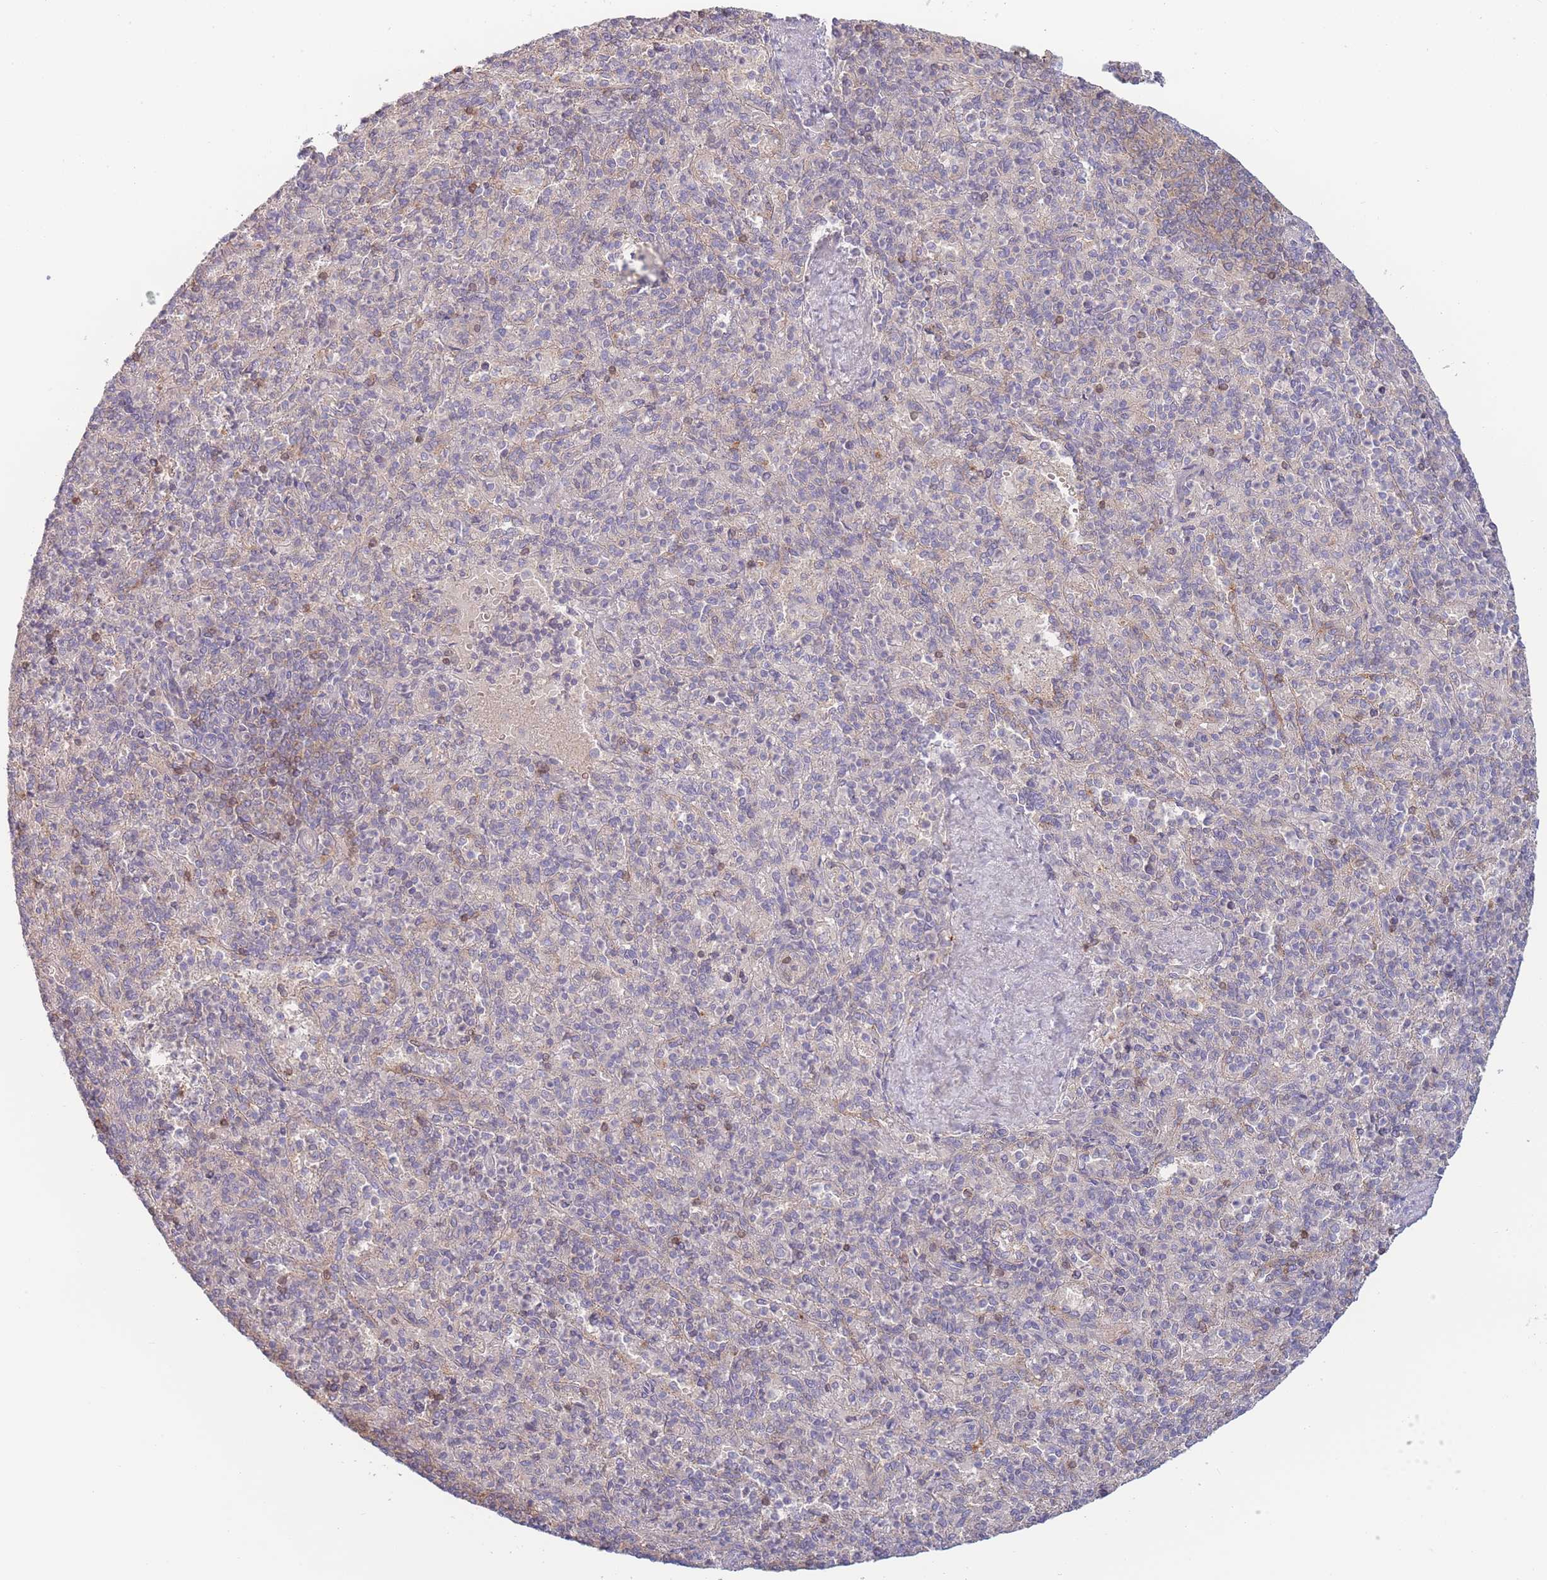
{"staining": {"intensity": "weak", "quantity": "<25%", "location": "cytoplasmic/membranous"}, "tissue": "spleen", "cell_type": "Cells in red pulp", "image_type": "normal", "snomed": [{"axis": "morphology", "description": "Normal tissue, NOS"}, {"axis": "topography", "description": "Spleen"}], "caption": "DAB (3,3'-diaminobenzidine) immunohistochemical staining of normal spleen reveals no significant staining in cells in red pulp.", "gene": "SPHKAP", "patient": {"sex": "male", "age": 82}}